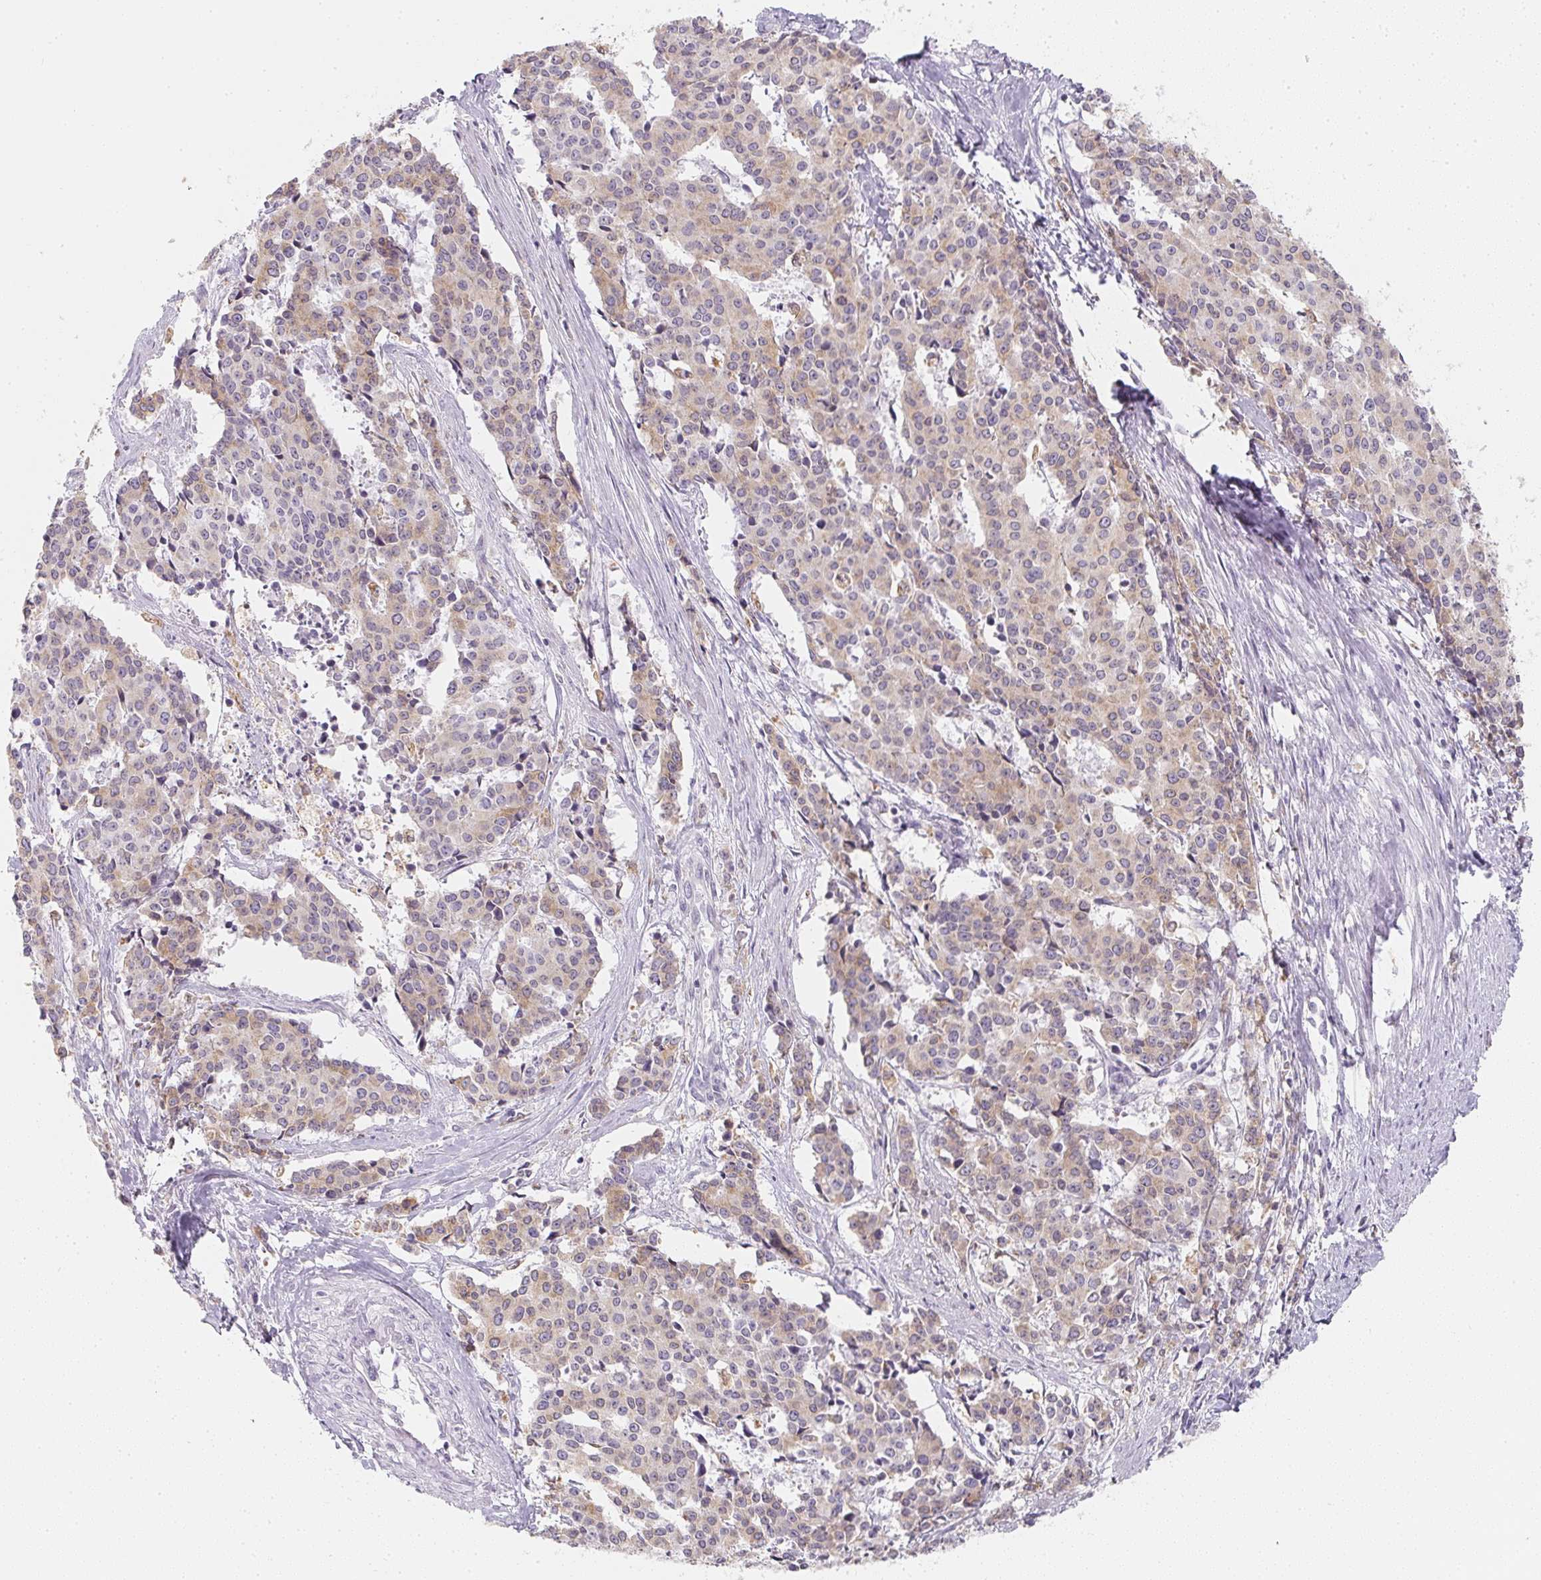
{"staining": {"intensity": "weak", "quantity": "25%-75%", "location": "cytoplasmic/membranous"}, "tissue": "cervical cancer", "cell_type": "Tumor cells", "image_type": "cancer", "snomed": [{"axis": "morphology", "description": "Squamous cell carcinoma, NOS"}, {"axis": "topography", "description": "Cervix"}], "caption": "This histopathology image demonstrates cervical cancer stained with immunohistochemistry to label a protein in brown. The cytoplasmic/membranous of tumor cells show weak positivity for the protein. Nuclei are counter-stained blue.", "gene": "SOAT1", "patient": {"sex": "female", "age": 28}}